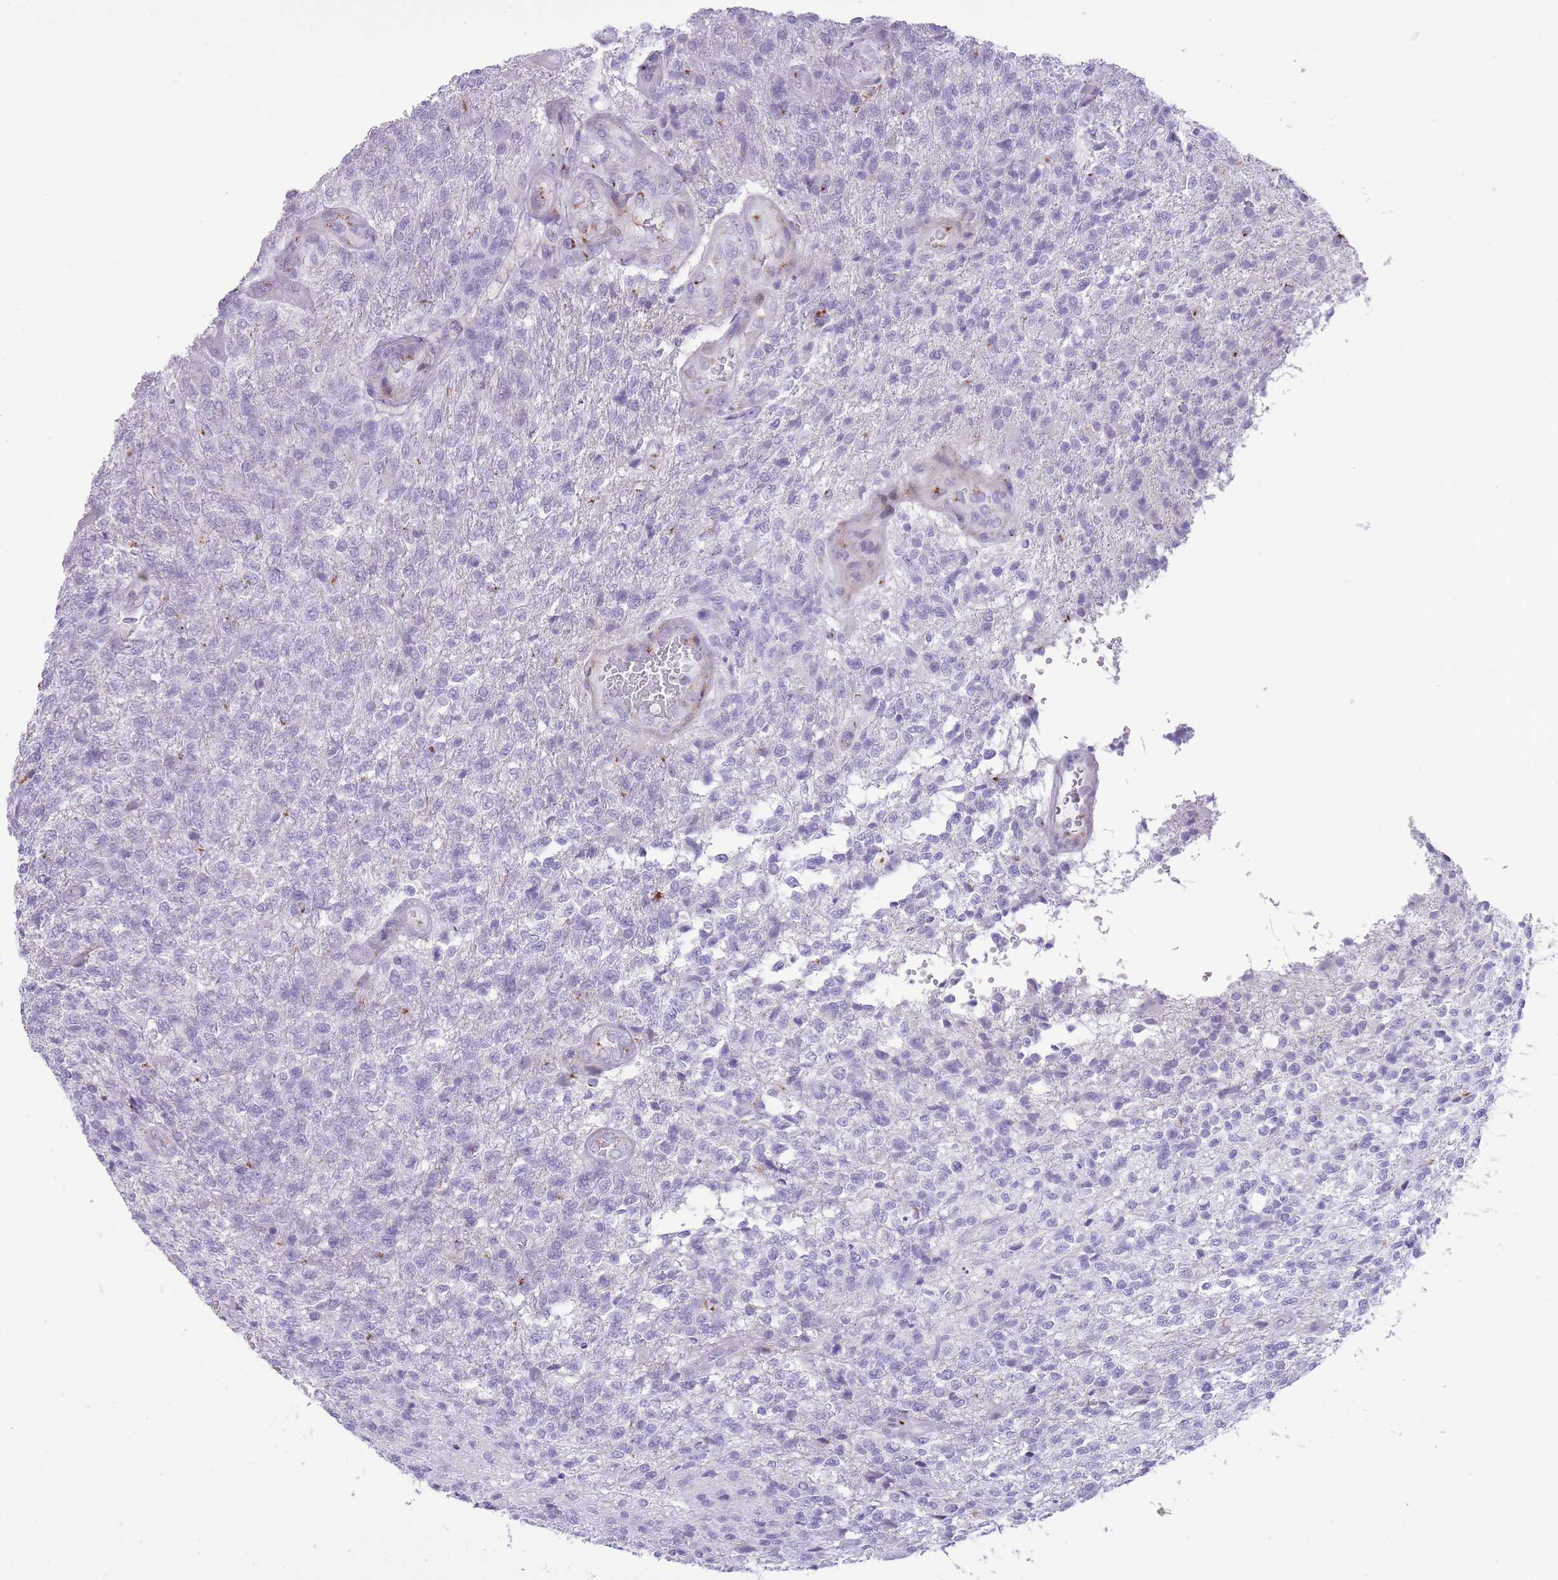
{"staining": {"intensity": "negative", "quantity": "none", "location": "none"}, "tissue": "glioma", "cell_type": "Tumor cells", "image_type": "cancer", "snomed": [{"axis": "morphology", "description": "Glioma, malignant, High grade"}, {"axis": "topography", "description": "Brain"}], "caption": "A photomicrograph of human malignant high-grade glioma is negative for staining in tumor cells.", "gene": "B4GALT2", "patient": {"sex": "male", "age": 56}}